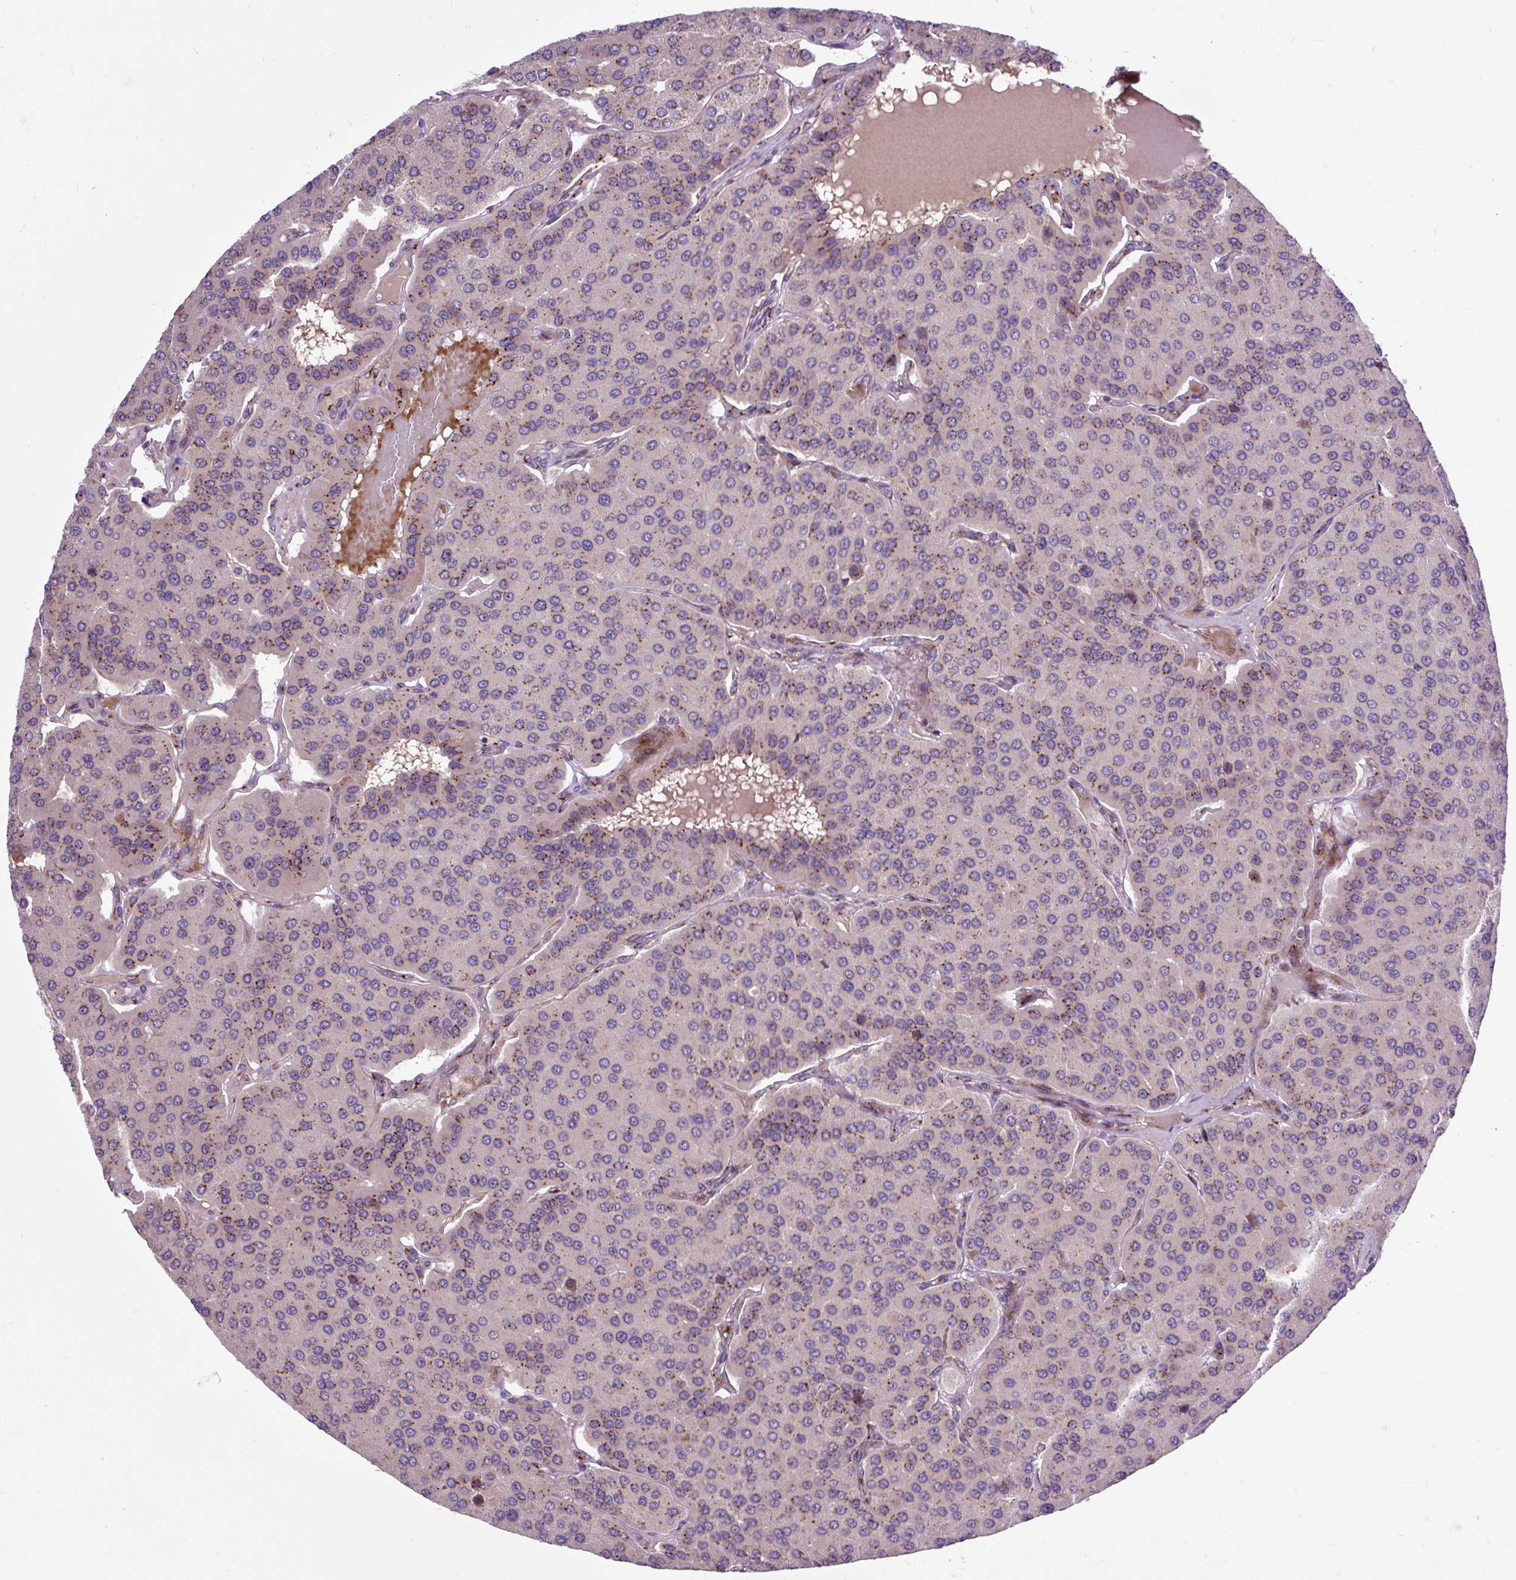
{"staining": {"intensity": "moderate", "quantity": "25%-75%", "location": "cytoplasmic/membranous"}, "tissue": "parathyroid gland", "cell_type": "Glandular cells", "image_type": "normal", "snomed": [{"axis": "morphology", "description": "Normal tissue, NOS"}, {"axis": "morphology", "description": "Adenoma, NOS"}, {"axis": "topography", "description": "Parathyroid gland"}], "caption": "Brown immunohistochemical staining in benign human parathyroid gland shows moderate cytoplasmic/membranous expression in approximately 25%-75% of glandular cells.", "gene": "MSMP", "patient": {"sex": "female", "age": 86}}